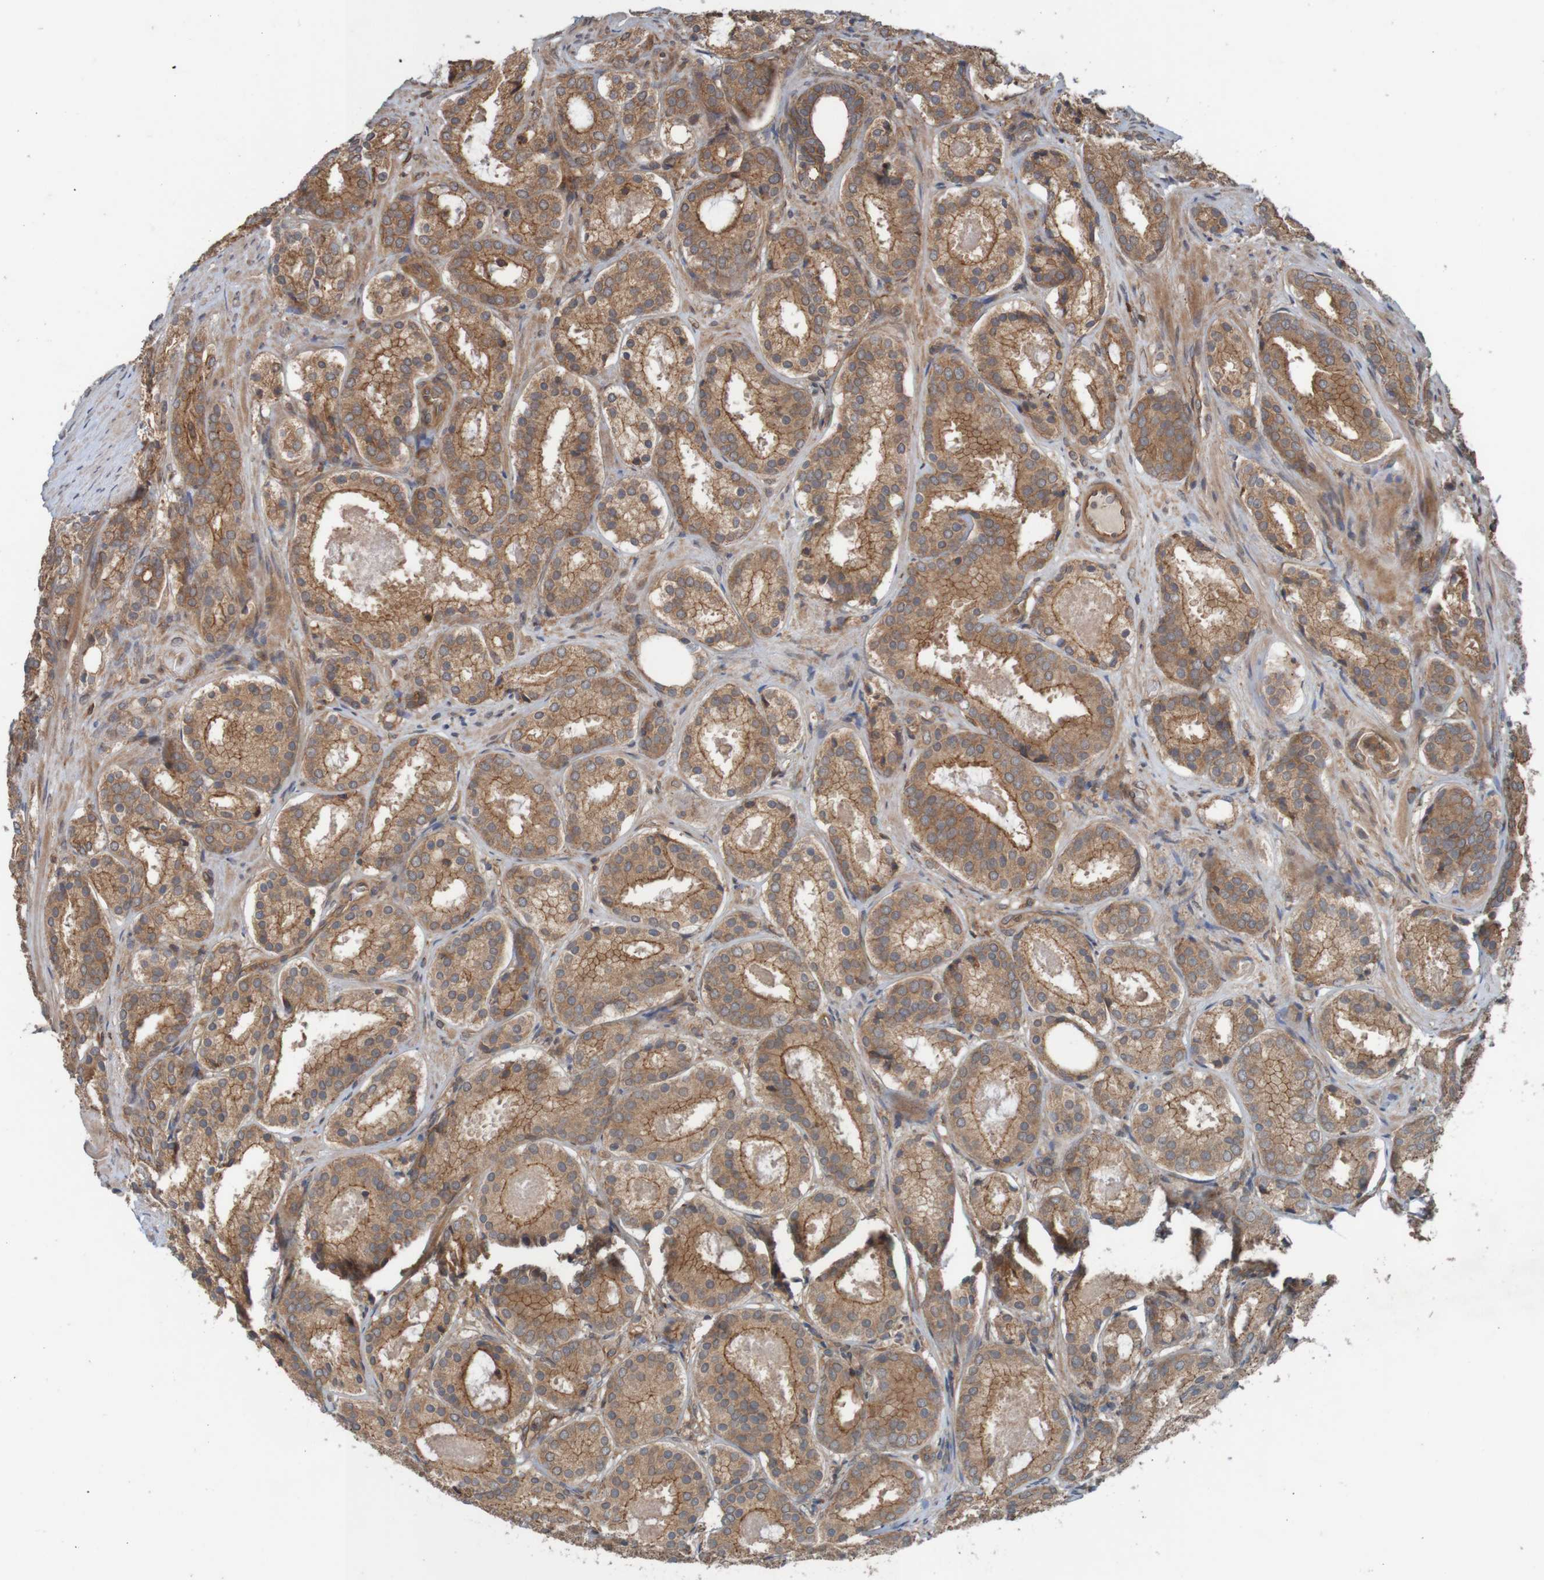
{"staining": {"intensity": "moderate", "quantity": ">75%", "location": "cytoplasmic/membranous"}, "tissue": "prostate cancer", "cell_type": "Tumor cells", "image_type": "cancer", "snomed": [{"axis": "morphology", "description": "Adenocarcinoma, Low grade"}, {"axis": "topography", "description": "Prostate"}], "caption": "Immunohistochemistry (IHC) (DAB) staining of prostate low-grade adenocarcinoma displays moderate cytoplasmic/membranous protein expression in about >75% of tumor cells.", "gene": "ARHGEF11", "patient": {"sex": "male", "age": 69}}